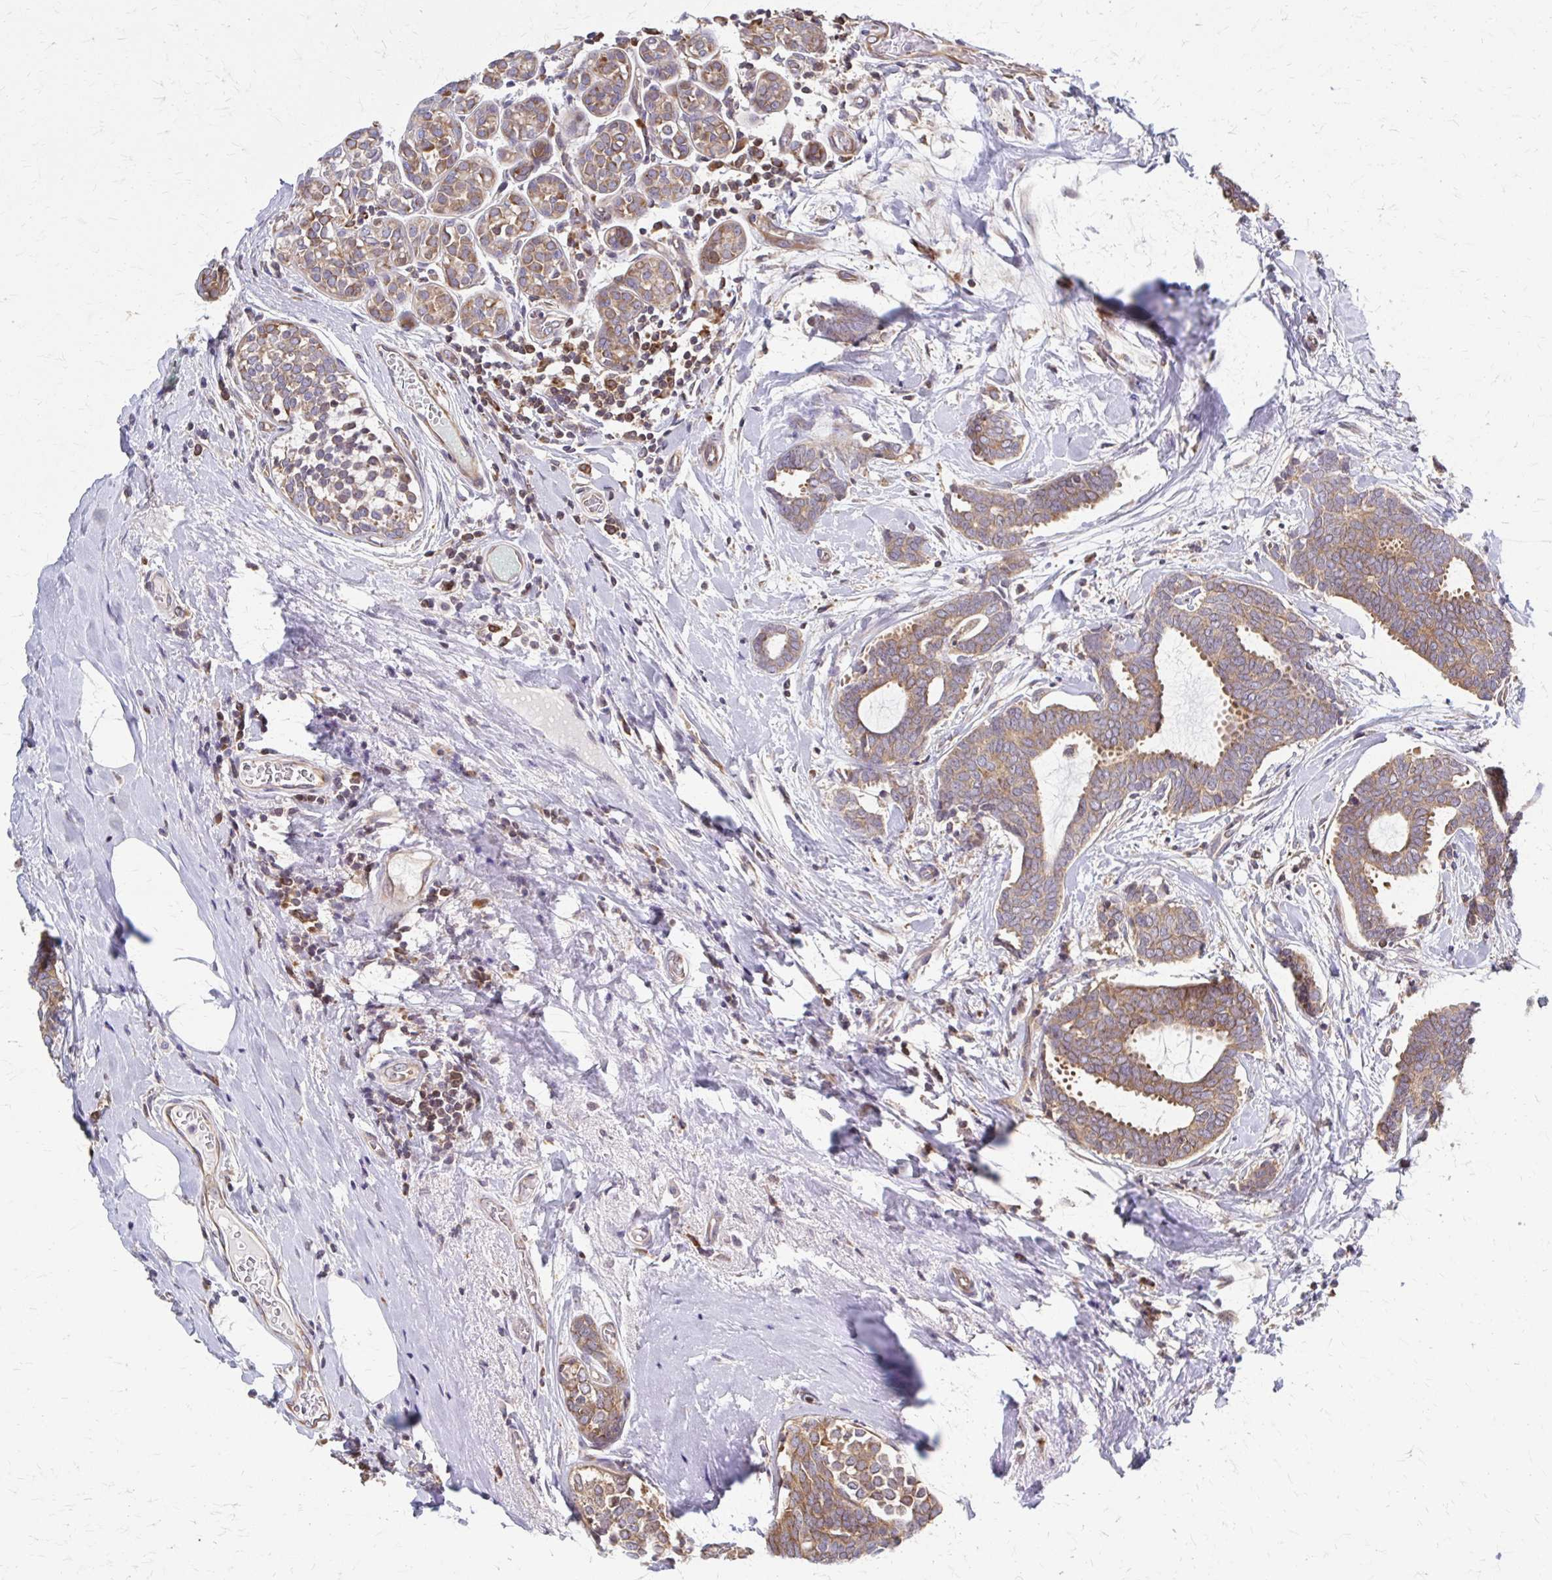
{"staining": {"intensity": "moderate", "quantity": ">75%", "location": "cytoplasmic/membranous"}, "tissue": "breast cancer", "cell_type": "Tumor cells", "image_type": "cancer", "snomed": [{"axis": "morphology", "description": "Intraductal carcinoma, in situ"}, {"axis": "morphology", "description": "Duct carcinoma"}, {"axis": "morphology", "description": "Lobular carcinoma, in situ"}, {"axis": "topography", "description": "Breast"}], "caption": "Breast cancer (intraductal carcinoma,  in situ) stained for a protein (brown) exhibits moderate cytoplasmic/membranous positive expression in approximately >75% of tumor cells.", "gene": "EEF2", "patient": {"sex": "female", "age": 44}}